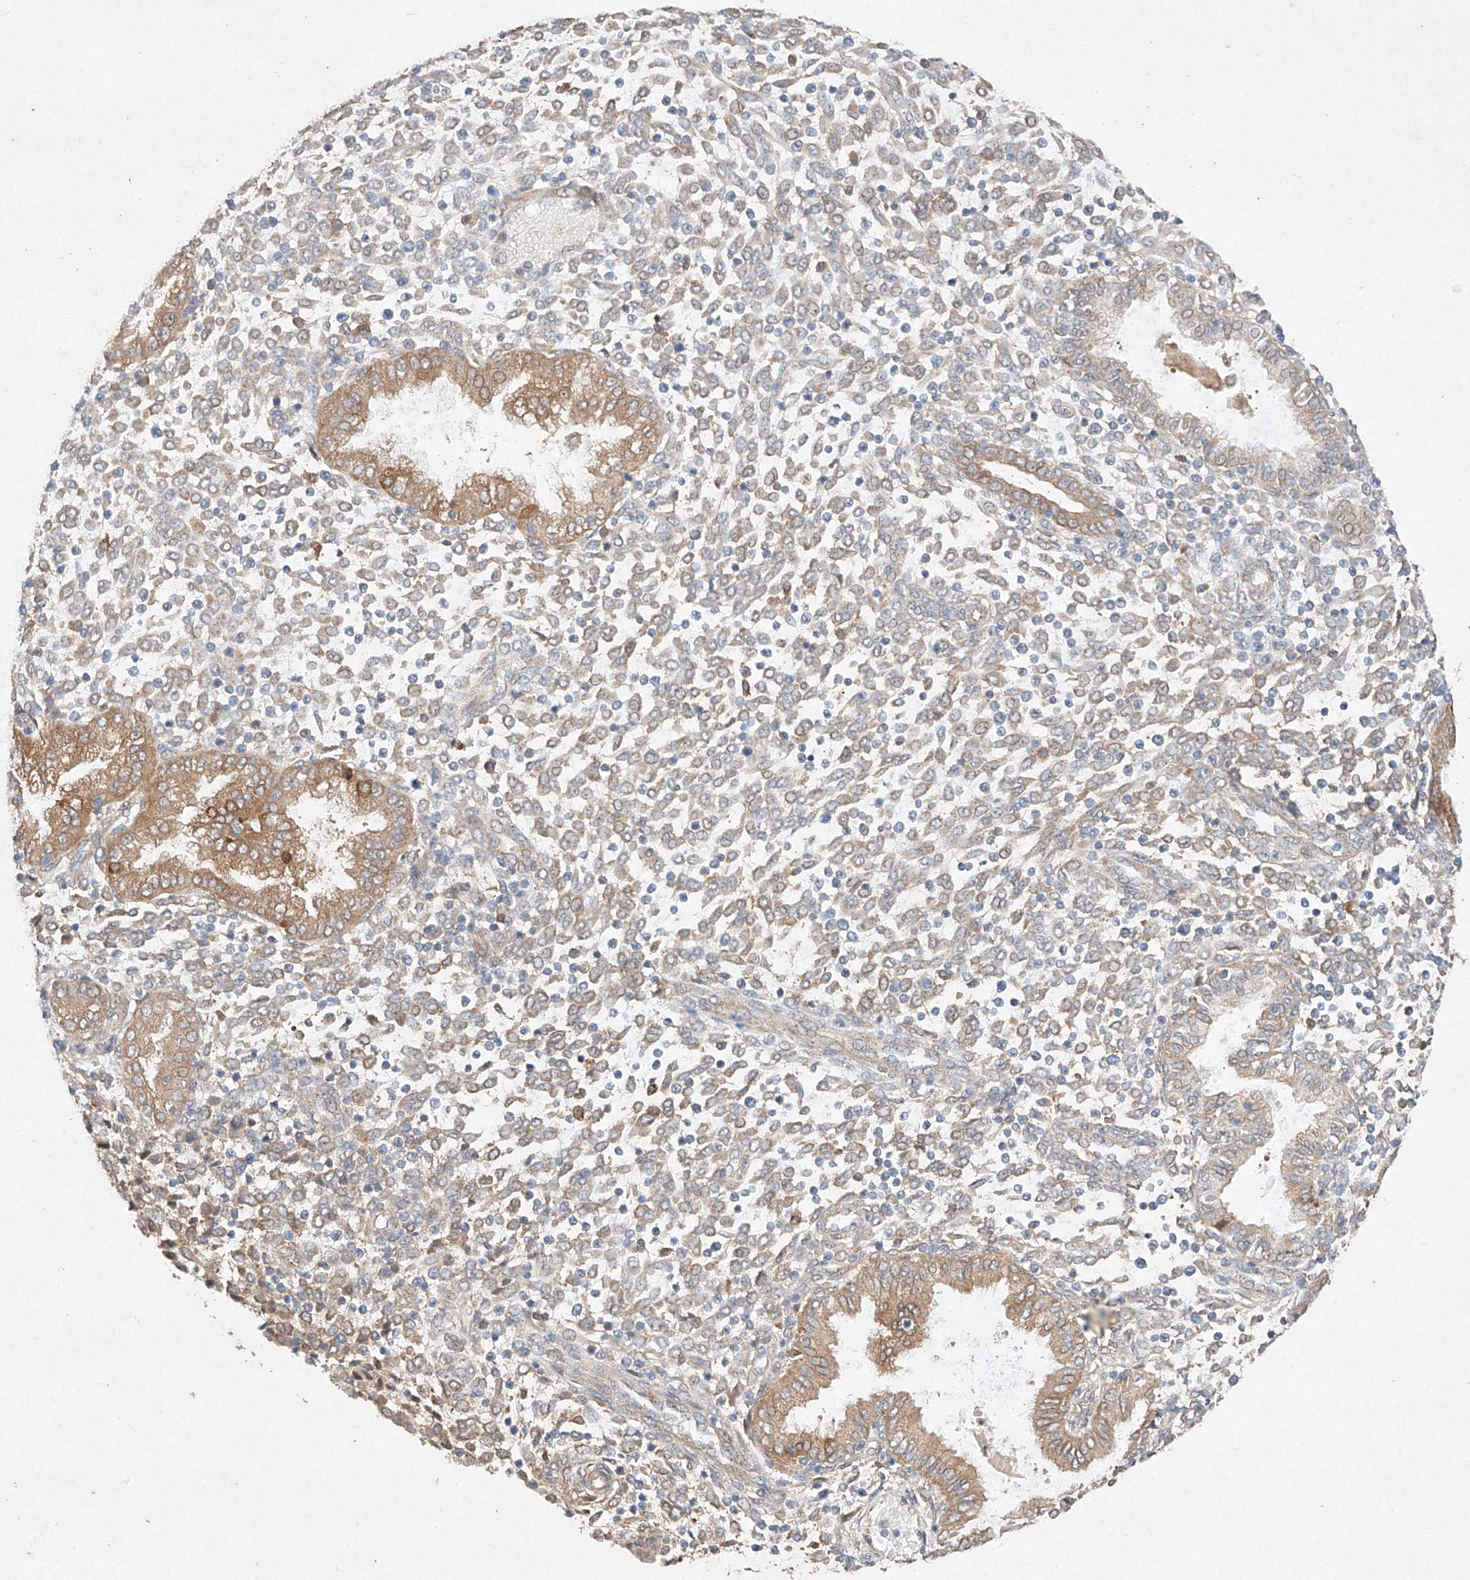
{"staining": {"intensity": "moderate", "quantity": "25%-75%", "location": "cytoplasmic/membranous"}, "tissue": "endometrium", "cell_type": "Cells in endometrial stroma", "image_type": "normal", "snomed": [{"axis": "morphology", "description": "Normal tissue, NOS"}, {"axis": "topography", "description": "Endometrium"}], "caption": "Brown immunohistochemical staining in normal endometrium exhibits moderate cytoplasmic/membranous staining in approximately 25%-75% of cells in endometrial stroma.", "gene": "C6orf62", "patient": {"sex": "female", "age": 53}}